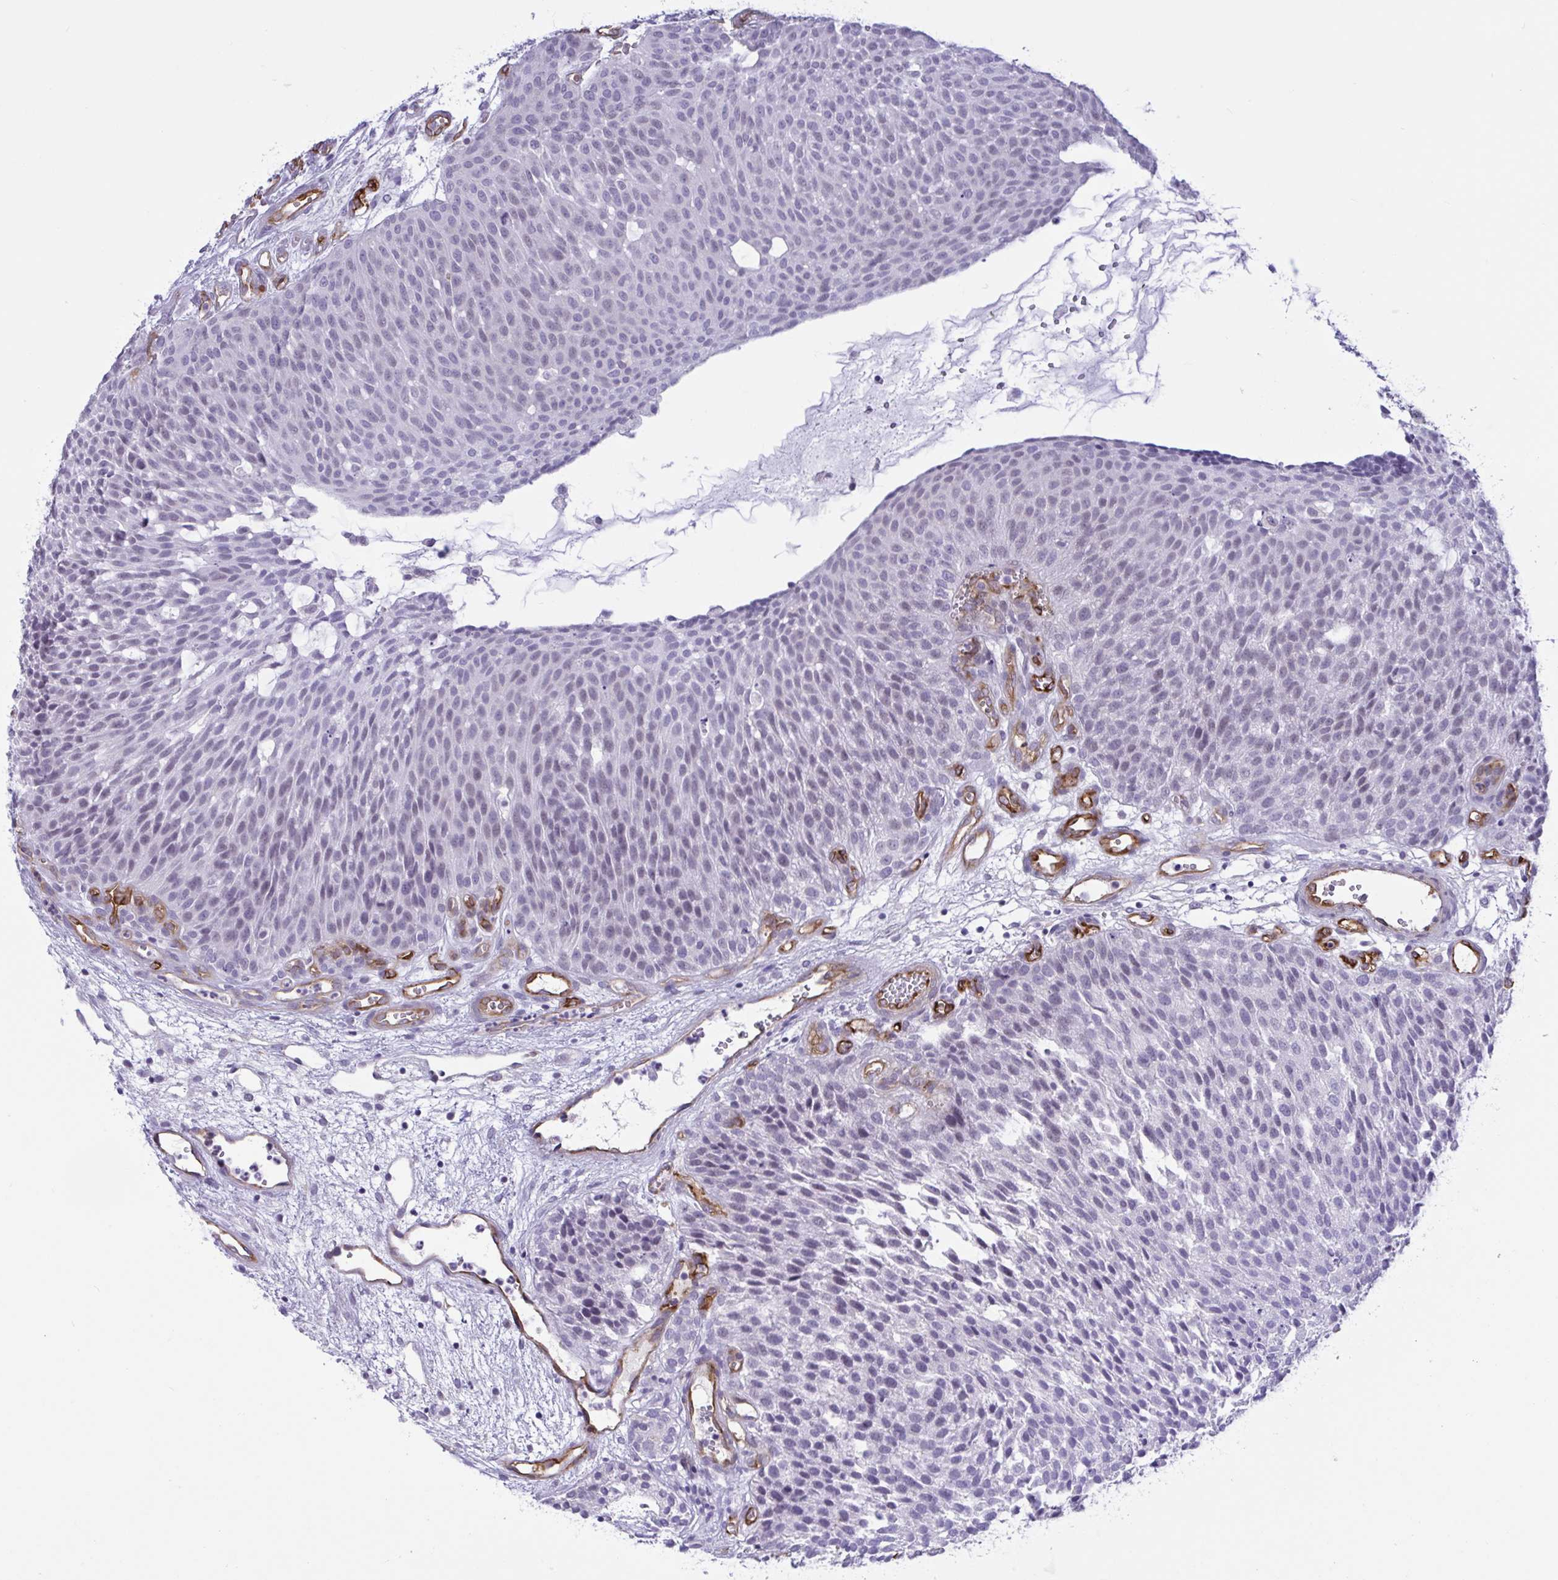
{"staining": {"intensity": "negative", "quantity": "none", "location": "none"}, "tissue": "urothelial cancer", "cell_type": "Tumor cells", "image_type": "cancer", "snomed": [{"axis": "morphology", "description": "Urothelial carcinoma, NOS"}, {"axis": "topography", "description": "Urinary bladder"}], "caption": "The histopathology image demonstrates no significant expression in tumor cells of urothelial cancer. (Immunohistochemistry (ihc), brightfield microscopy, high magnification).", "gene": "EML1", "patient": {"sex": "male", "age": 84}}